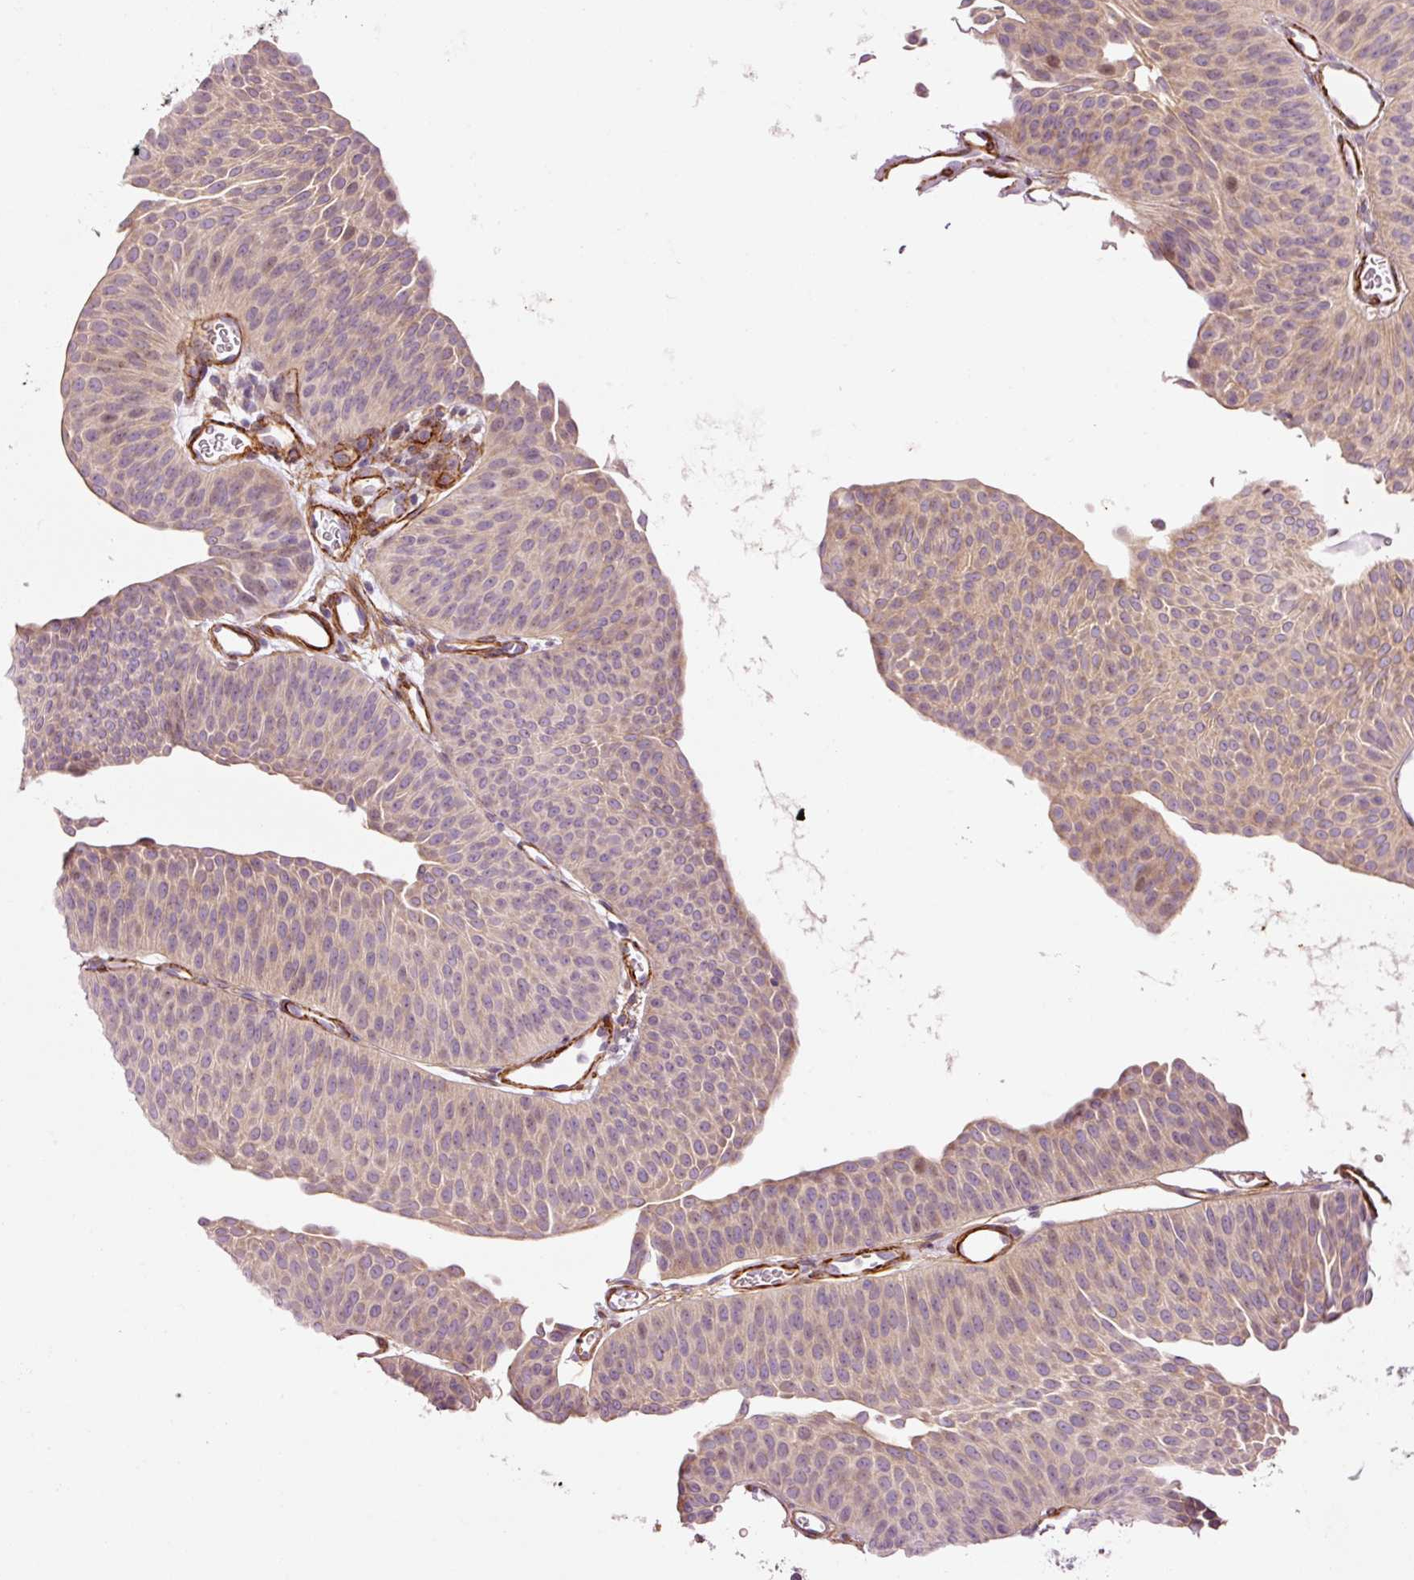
{"staining": {"intensity": "weak", "quantity": "25%-75%", "location": "cytoplasmic/membranous,nuclear"}, "tissue": "urothelial cancer", "cell_type": "Tumor cells", "image_type": "cancer", "snomed": [{"axis": "morphology", "description": "Urothelial carcinoma, Low grade"}, {"axis": "topography", "description": "Urinary bladder"}], "caption": "IHC image of urothelial cancer stained for a protein (brown), which exhibits low levels of weak cytoplasmic/membranous and nuclear positivity in about 25%-75% of tumor cells.", "gene": "ANKRD20A1", "patient": {"sex": "female", "age": 60}}